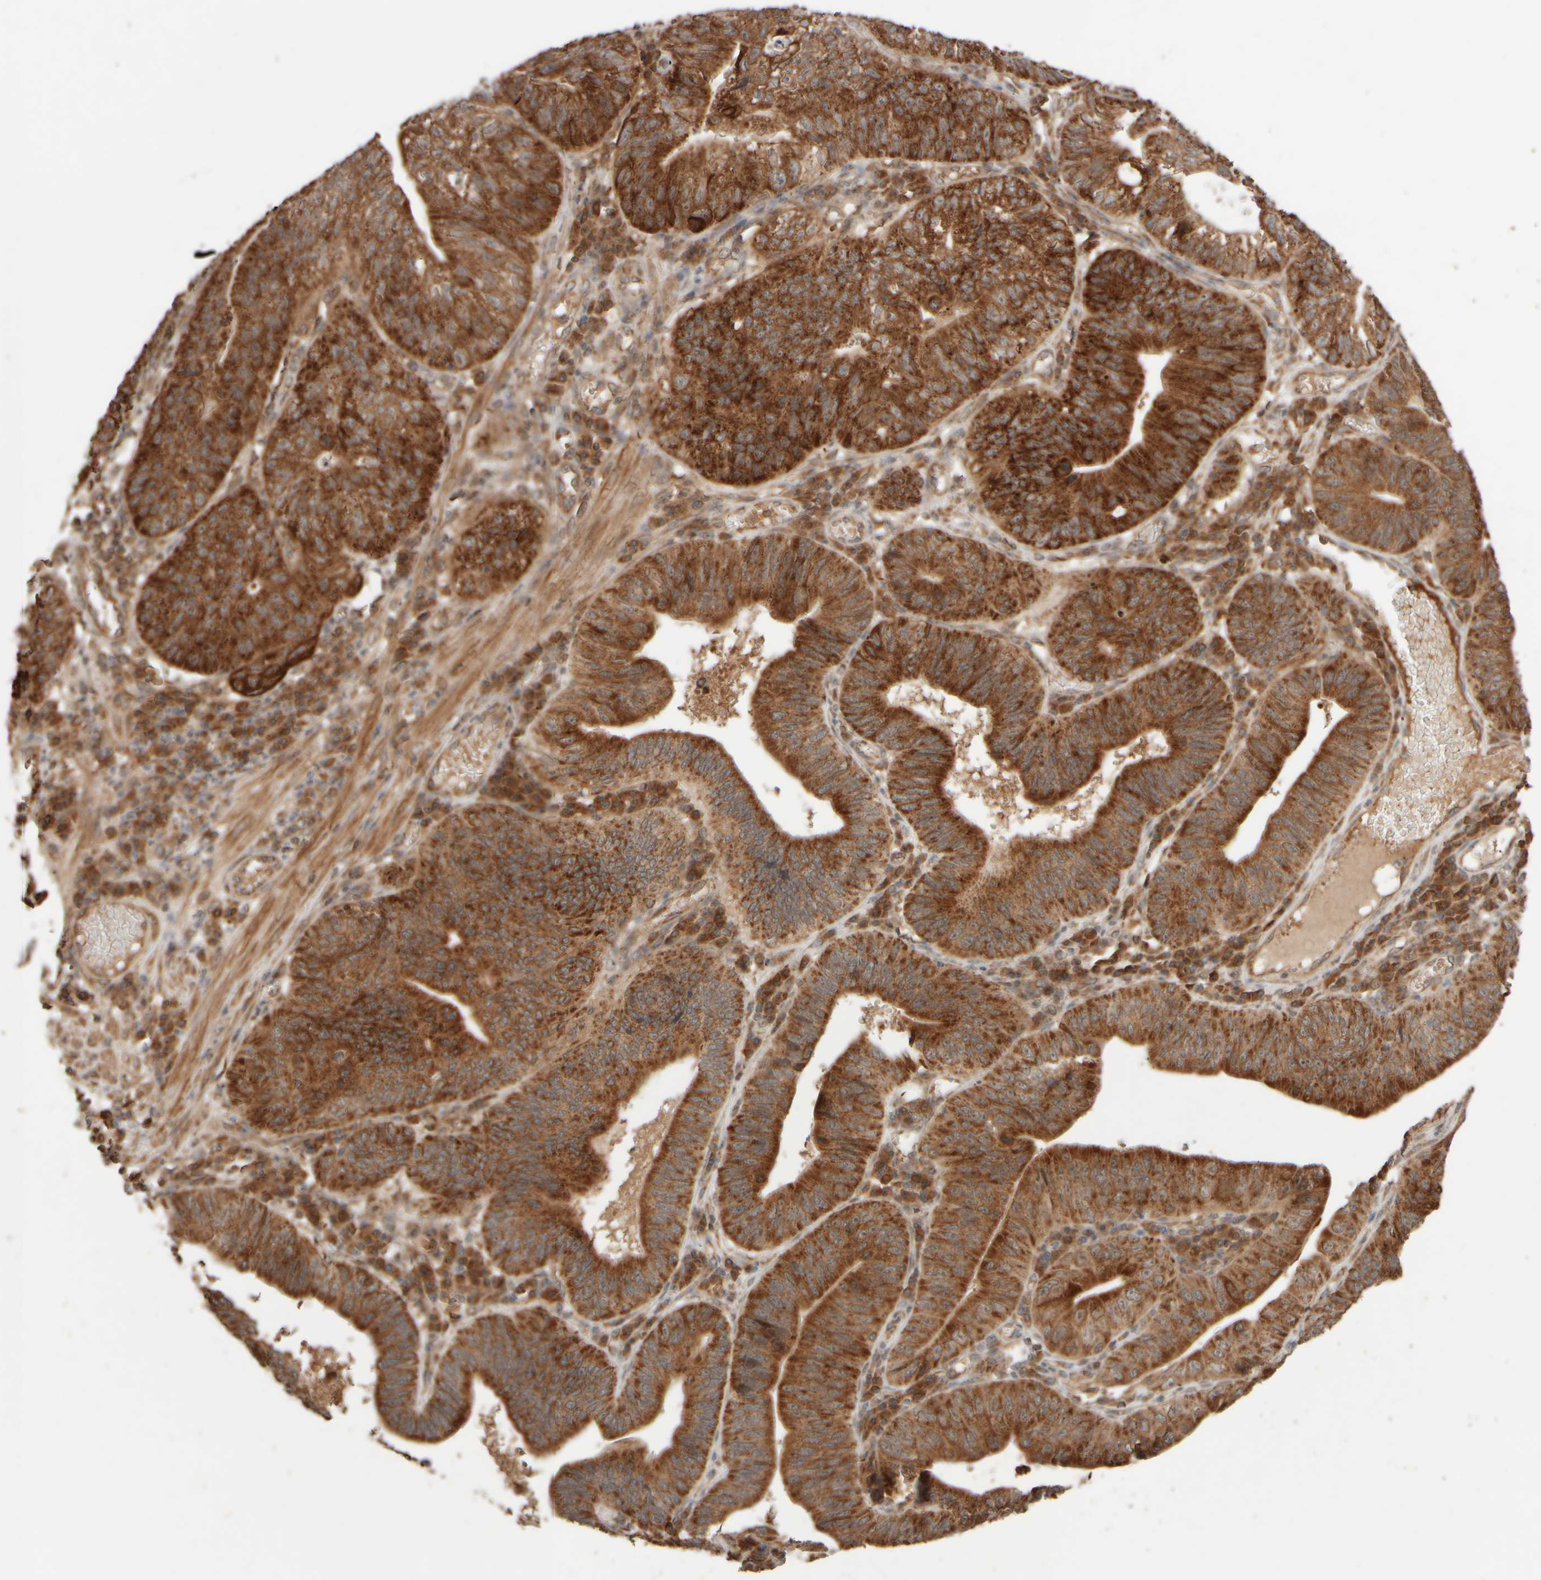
{"staining": {"intensity": "strong", "quantity": ">75%", "location": "cytoplasmic/membranous"}, "tissue": "stomach cancer", "cell_type": "Tumor cells", "image_type": "cancer", "snomed": [{"axis": "morphology", "description": "Adenocarcinoma, NOS"}, {"axis": "topography", "description": "Stomach"}], "caption": "Immunohistochemistry histopathology image of neoplastic tissue: adenocarcinoma (stomach) stained using IHC demonstrates high levels of strong protein expression localized specifically in the cytoplasmic/membranous of tumor cells, appearing as a cytoplasmic/membranous brown color.", "gene": "EIF2B3", "patient": {"sex": "male", "age": 59}}